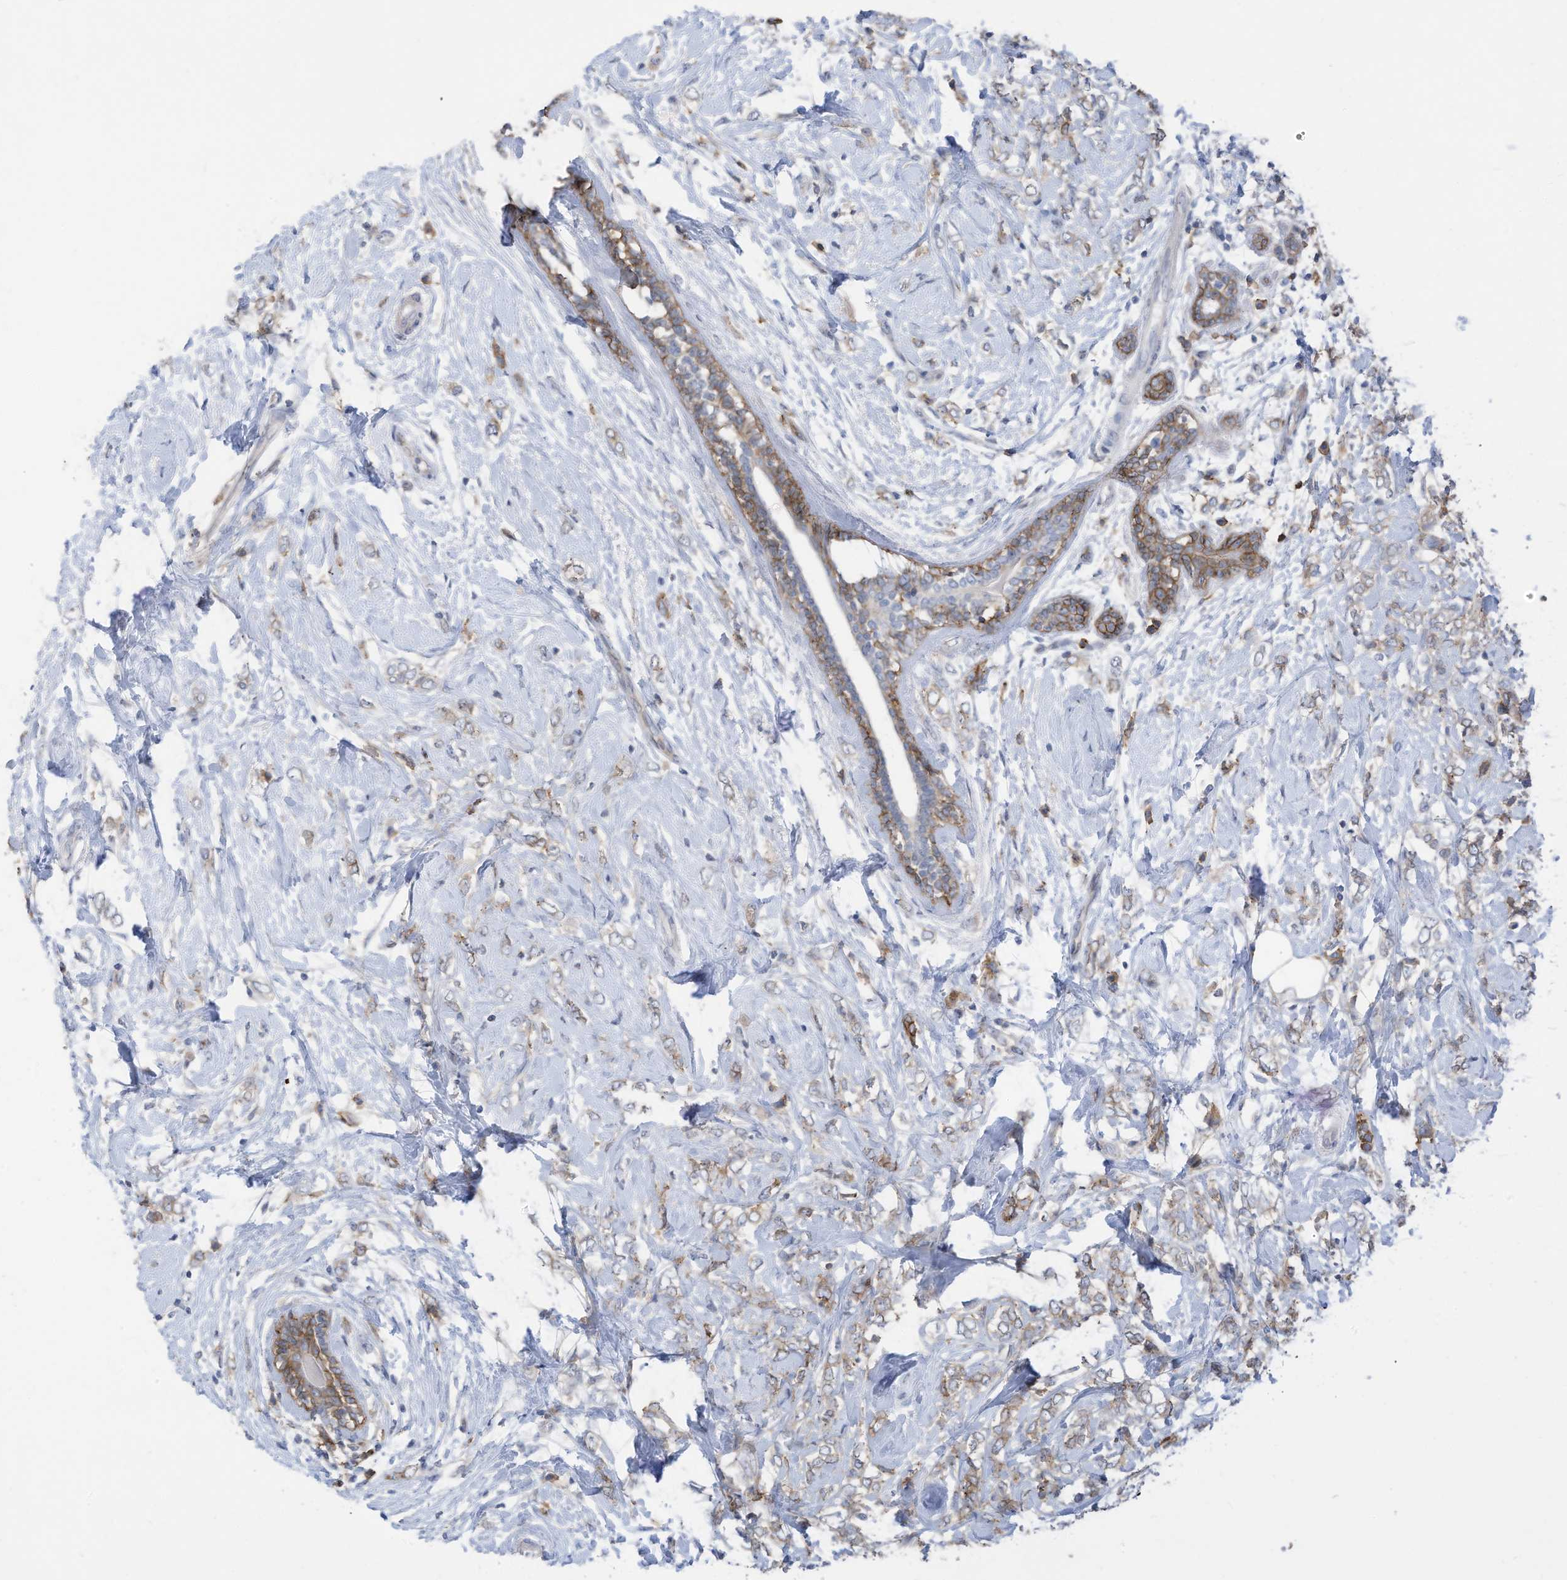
{"staining": {"intensity": "weak", "quantity": "25%-75%", "location": "cytoplasmic/membranous"}, "tissue": "breast cancer", "cell_type": "Tumor cells", "image_type": "cancer", "snomed": [{"axis": "morphology", "description": "Normal tissue, NOS"}, {"axis": "morphology", "description": "Lobular carcinoma"}, {"axis": "topography", "description": "Breast"}], "caption": "The immunohistochemical stain labels weak cytoplasmic/membranous expression in tumor cells of breast cancer tissue. The staining is performed using DAB (3,3'-diaminobenzidine) brown chromogen to label protein expression. The nuclei are counter-stained blue using hematoxylin.", "gene": "SLC1A5", "patient": {"sex": "female", "age": 47}}